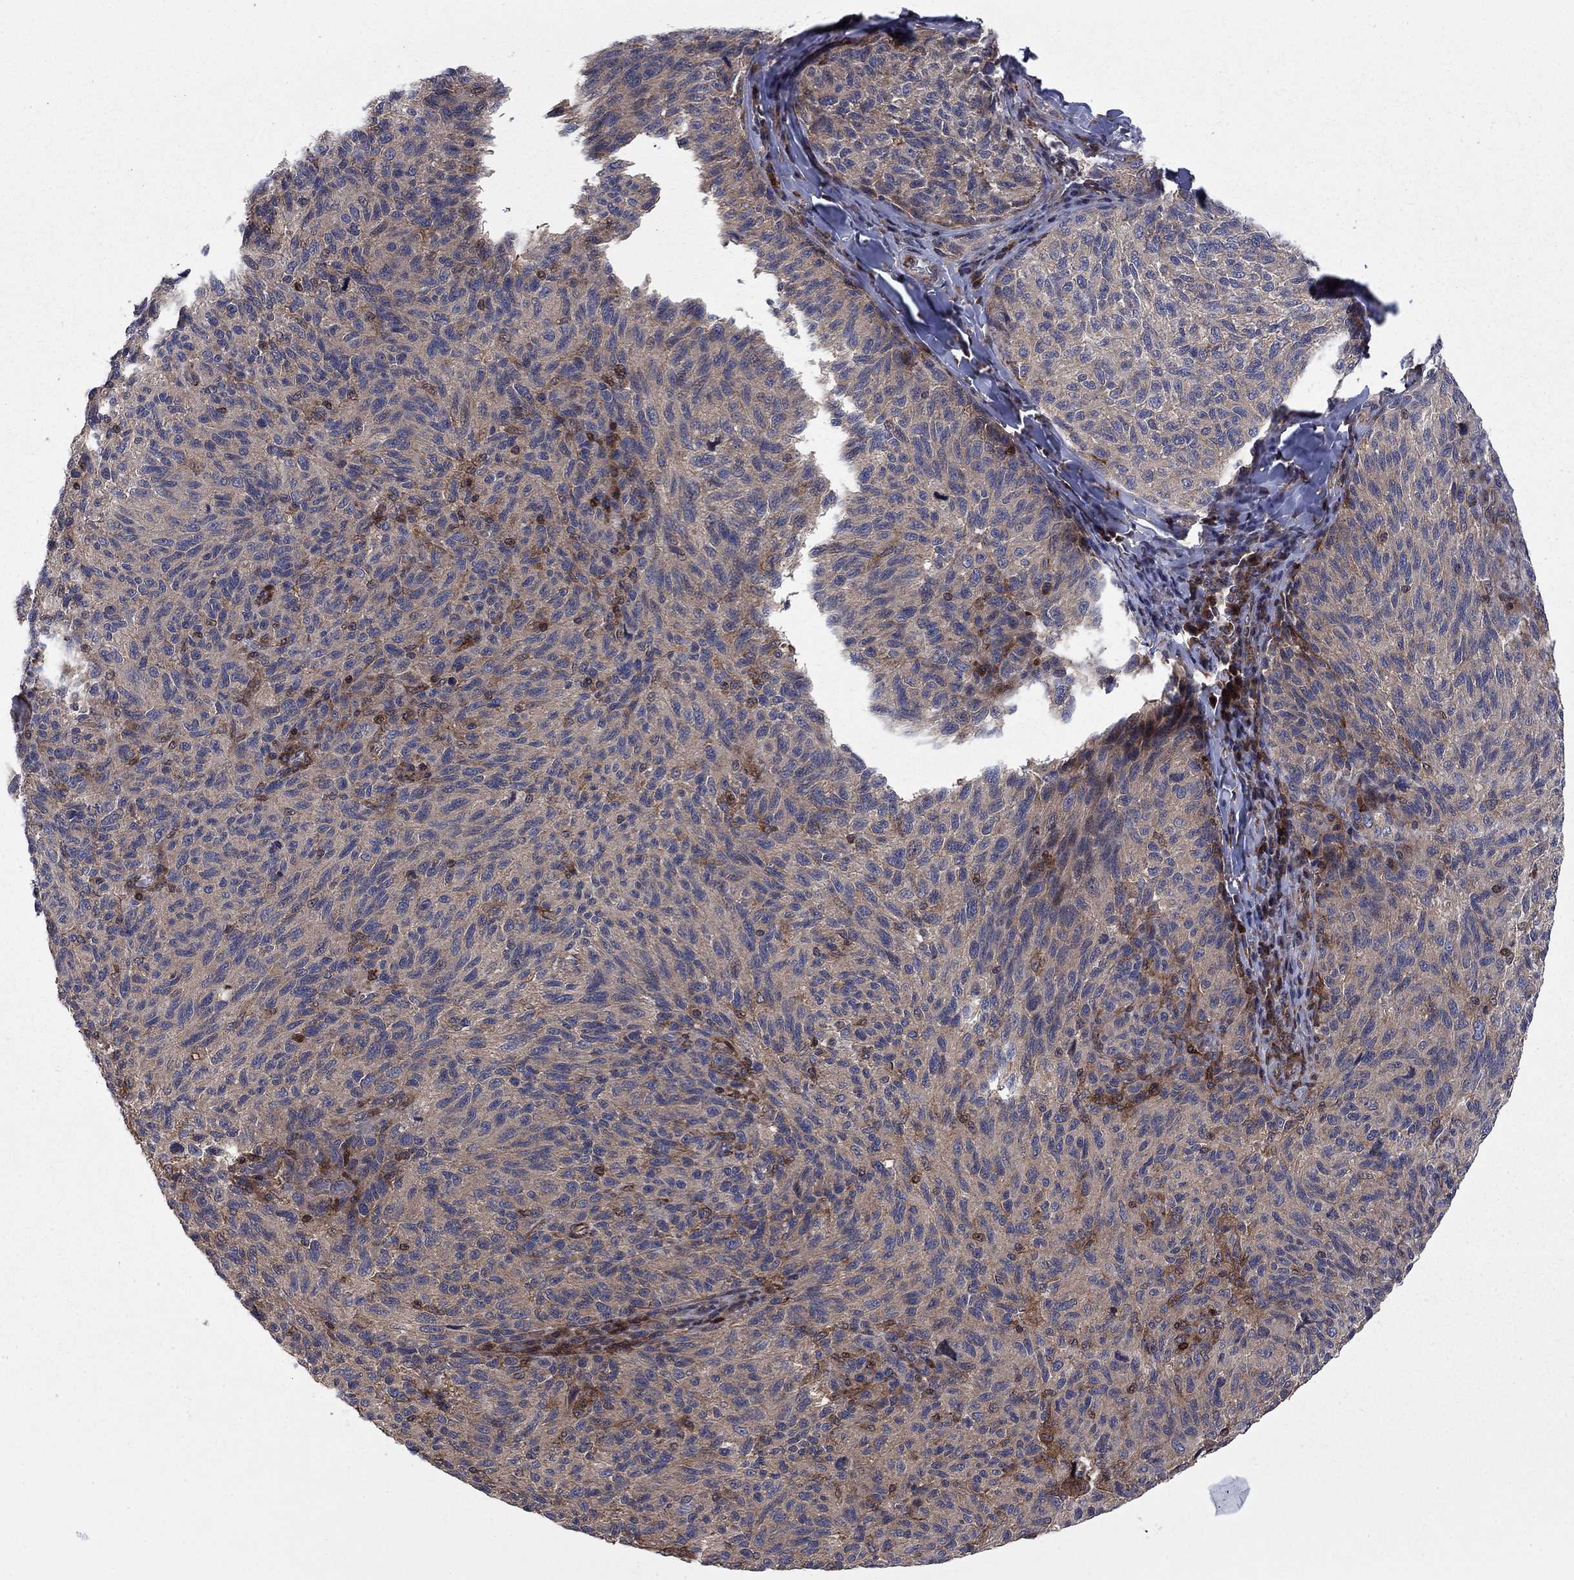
{"staining": {"intensity": "negative", "quantity": "none", "location": "none"}, "tissue": "melanoma", "cell_type": "Tumor cells", "image_type": "cancer", "snomed": [{"axis": "morphology", "description": "Malignant melanoma, NOS"}, {"axis": "topography", "description": "Skin"}], "caption": "Micrograph shows no protein expression in tumor cells of melanoma tissue.", "gene": "HDAC4", "patient": {"sex": "female", "age": 73}}